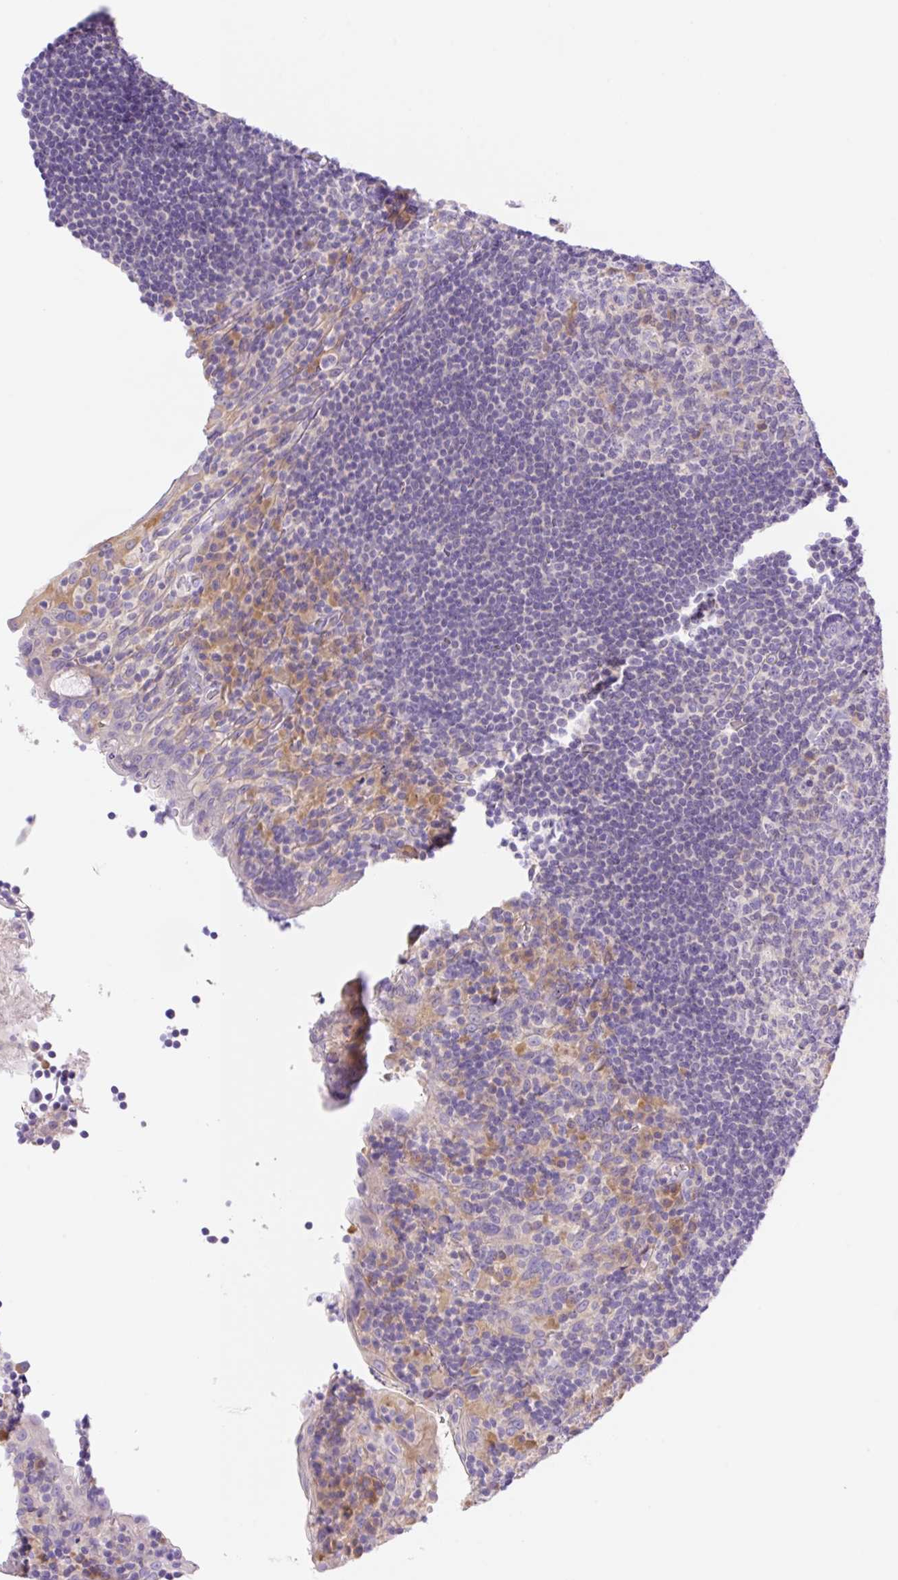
{"staining": {"intensity": "negative", "quantity": "none", "location": "none"}, "tissue": "tonsil", "cell_type": "Germinal center cells", "image_type": "normal", "snomed": [{"axis": "morphology", "description": "Normal tissue, NOS"}, {"axis": "topography", "description": "Tonsil"}], "caption": "An immunohistochemistry (IHC) image of unremarkable tonsil is shown. There is no staining in germinal center cells of tonsil.", "gene": "DENND5A", "patient": {"sex": "male", "age": 17}}